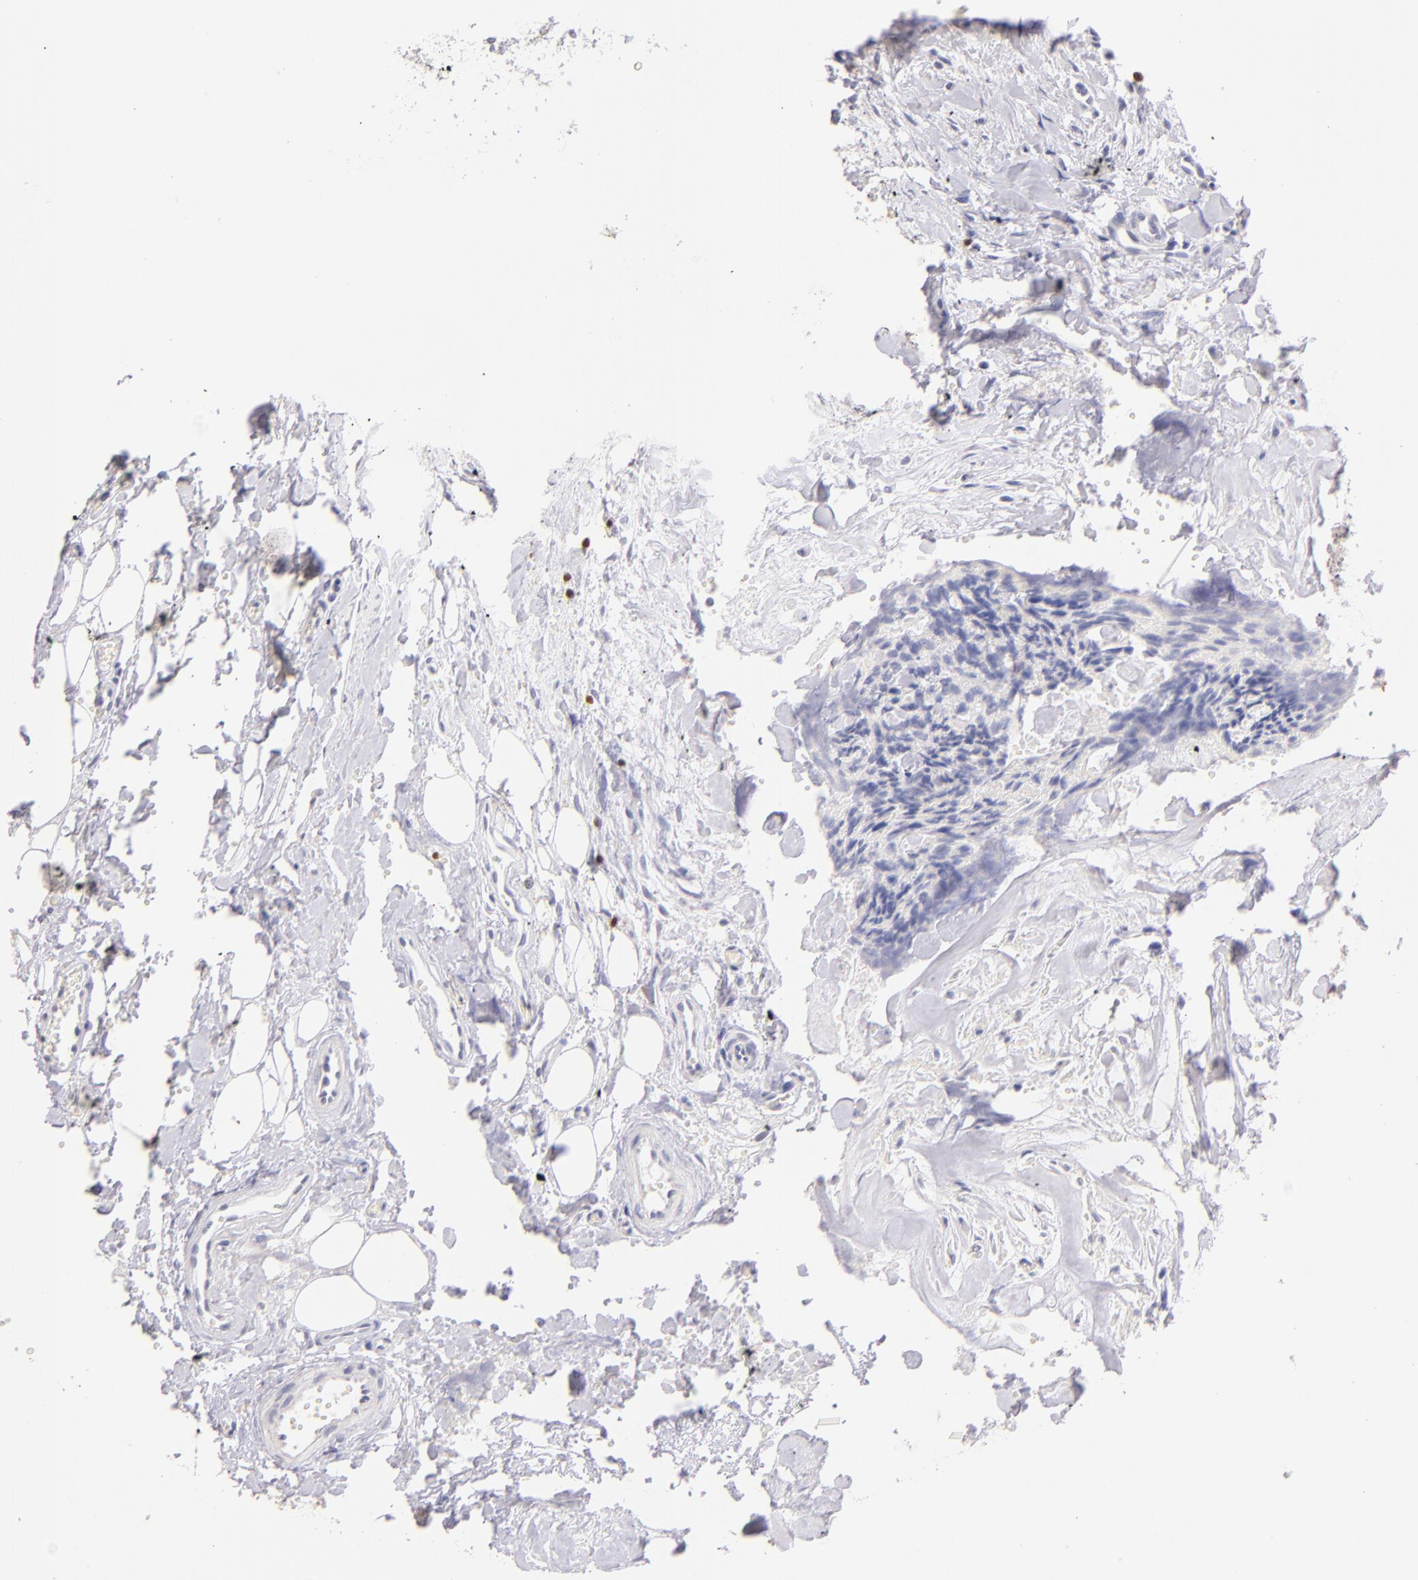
{"staining": {"intensity": "negative", "quantity": "none", "location": "none"}, "tissue": "head and neck cancer", "cell_type": "Tumor cells", "image_type": "cancer", "snomed": [{"axis": "morphology", "description": "Squamous cell carcinoma, NOS"}, {"axis": "topography", "description": "Salivary gland"}, {"axis": "topography", "description": "Head-Neck"}], "caption": "This is an IHC micrograph of human squamous cell carcinoma (head and neck). There is no expression in tumor cells.", "gene": "ZAP70", "patient": {"sex": "male", "age": 70}}